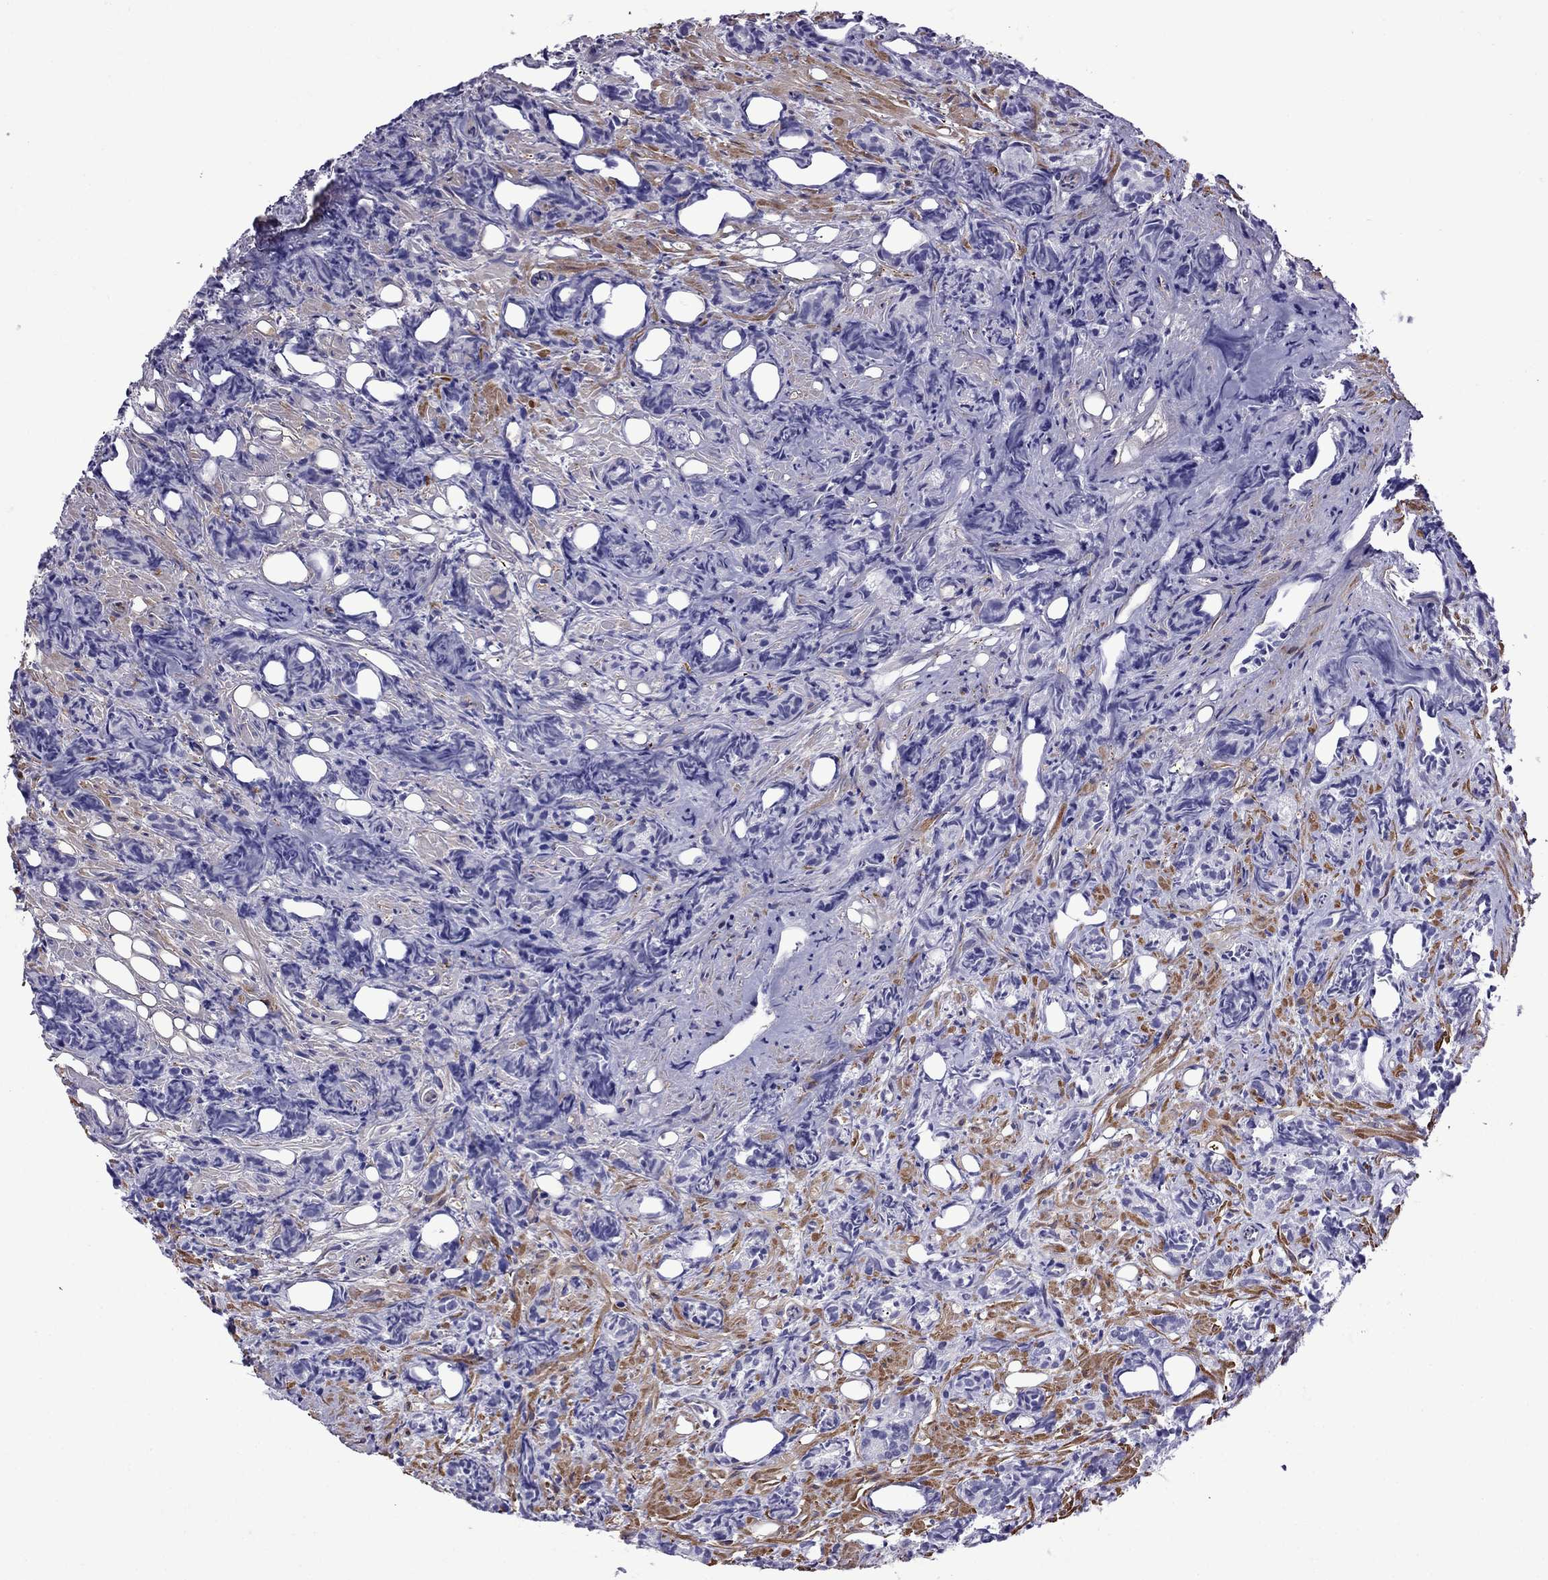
{"staining": {"intensity": "negative", "quantity": "none", "location": "none"}, "tissue": "prostate cancer", "cell_type": "Tumor cells", "image_type": "cancer", "snomed": [{"axis": "morphology", "description": "Adenocarcinoma, High grade"}, {"axis": "topography", "description": "Prostate"}], "caption": "Prostate cancer (high-grade adenocarcinoma) stained for a protein using immunohistochemistry reveals no positivity tumor cells.", "gene": "CHRNA5", "patient": {"sex": "male", "age": 84}}